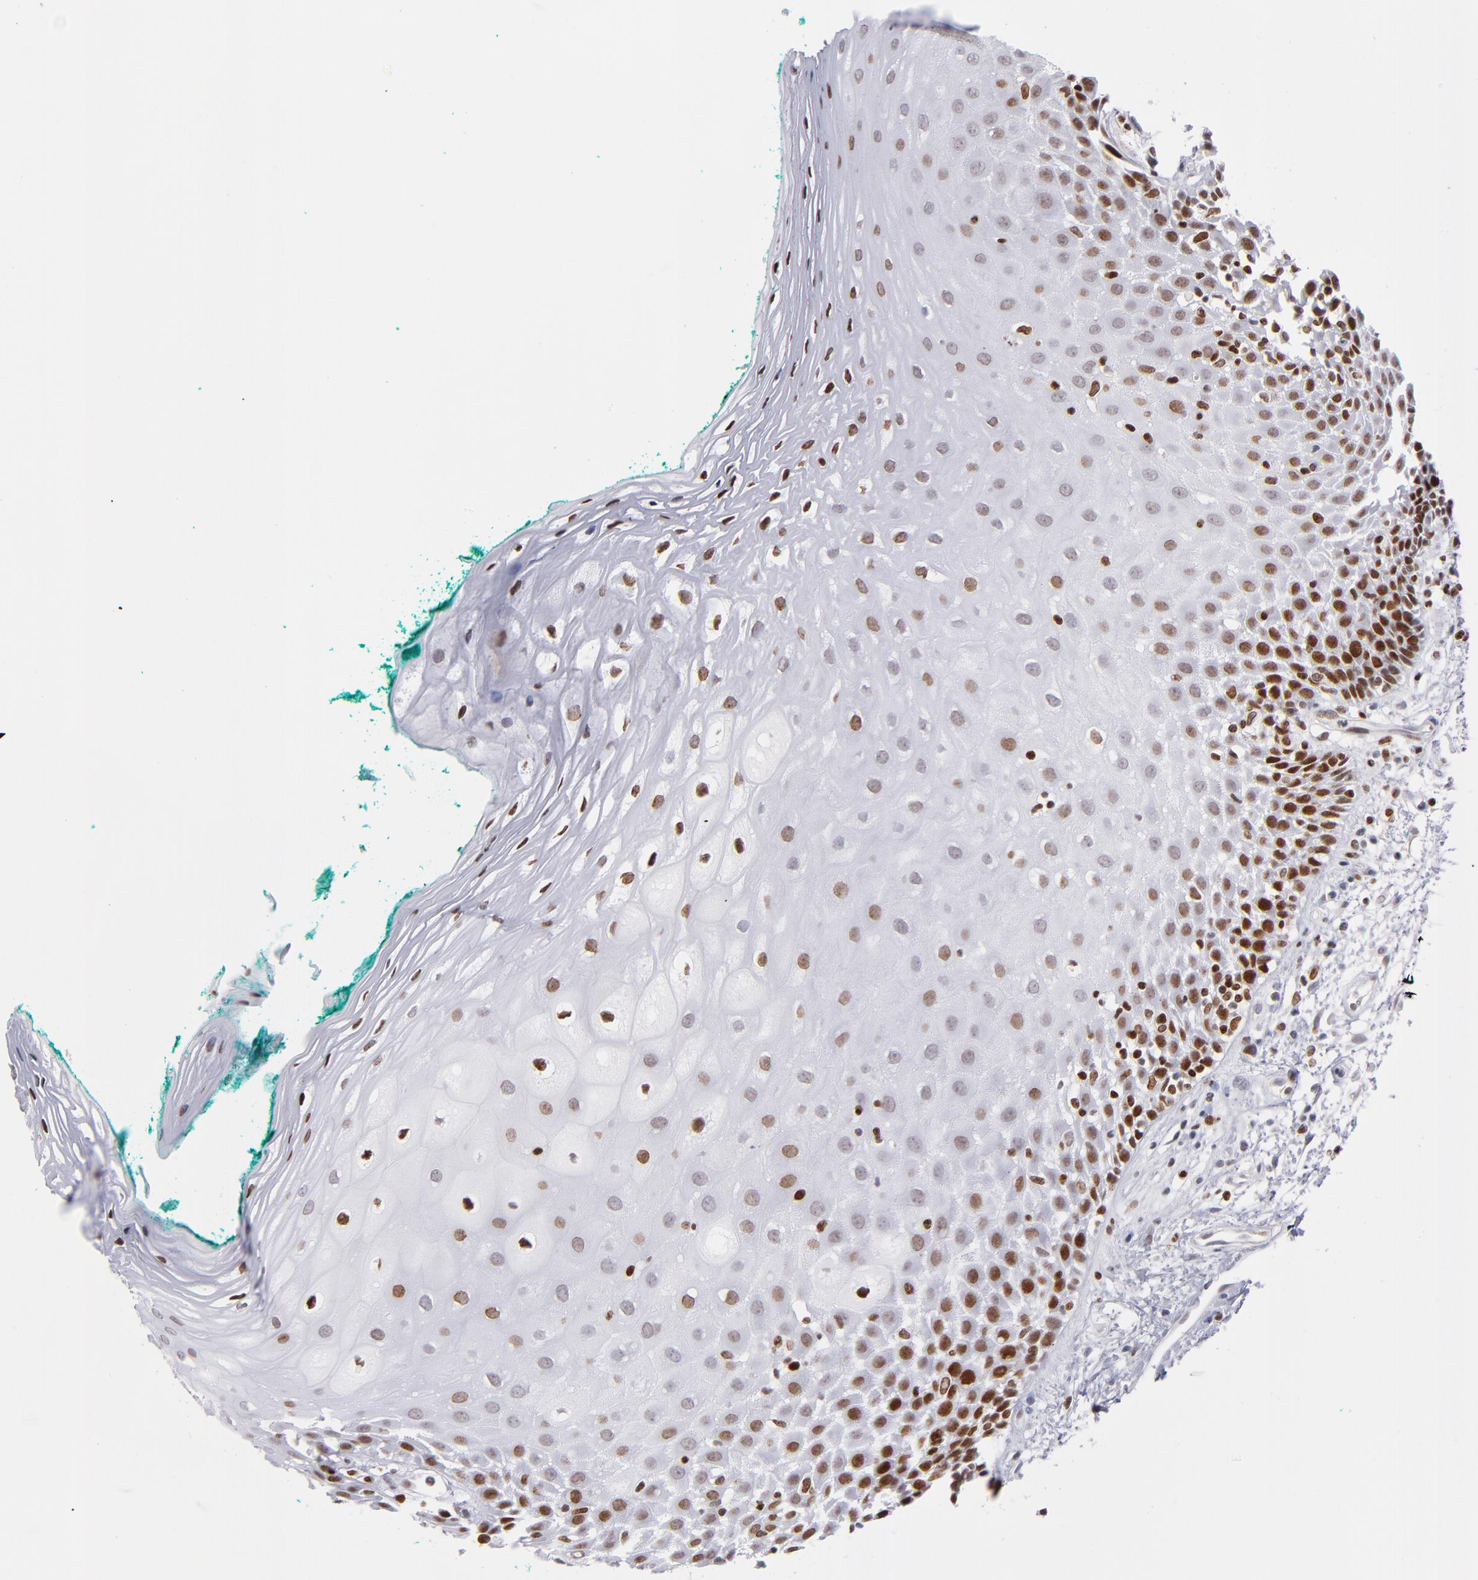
{"staining": {"intensity": "strong", "quantity": "25%-75%", "location": "nuclear"}, "tissue": "oral mucosa", "cell_type": "Squamous epithelial cells", "image_type": "normal", "snomed": [{"axis": "morphology", "description": "Normal tissue, NOS"}, {"axis": "morphology", "description": "Squamous cell carcinoma, NOS"}, {"axis": "topography", "description": "Skeletal muscle"}, {"axis": "topography", "description": "Oral tissue"}, {"axis": "topography", "description": "Head-Neck"}], "caption": "Immunohistochemistry image of benign oral mucosa: human oral mucosa stained using immunohistochemistry displays high levels of strong protein expression localized specifically in the nuclear of squamous epithelial cells, appearing as a nuclear brown color.", "gene": "POLA1", "patient": {"sex": "female", "age": 84}}